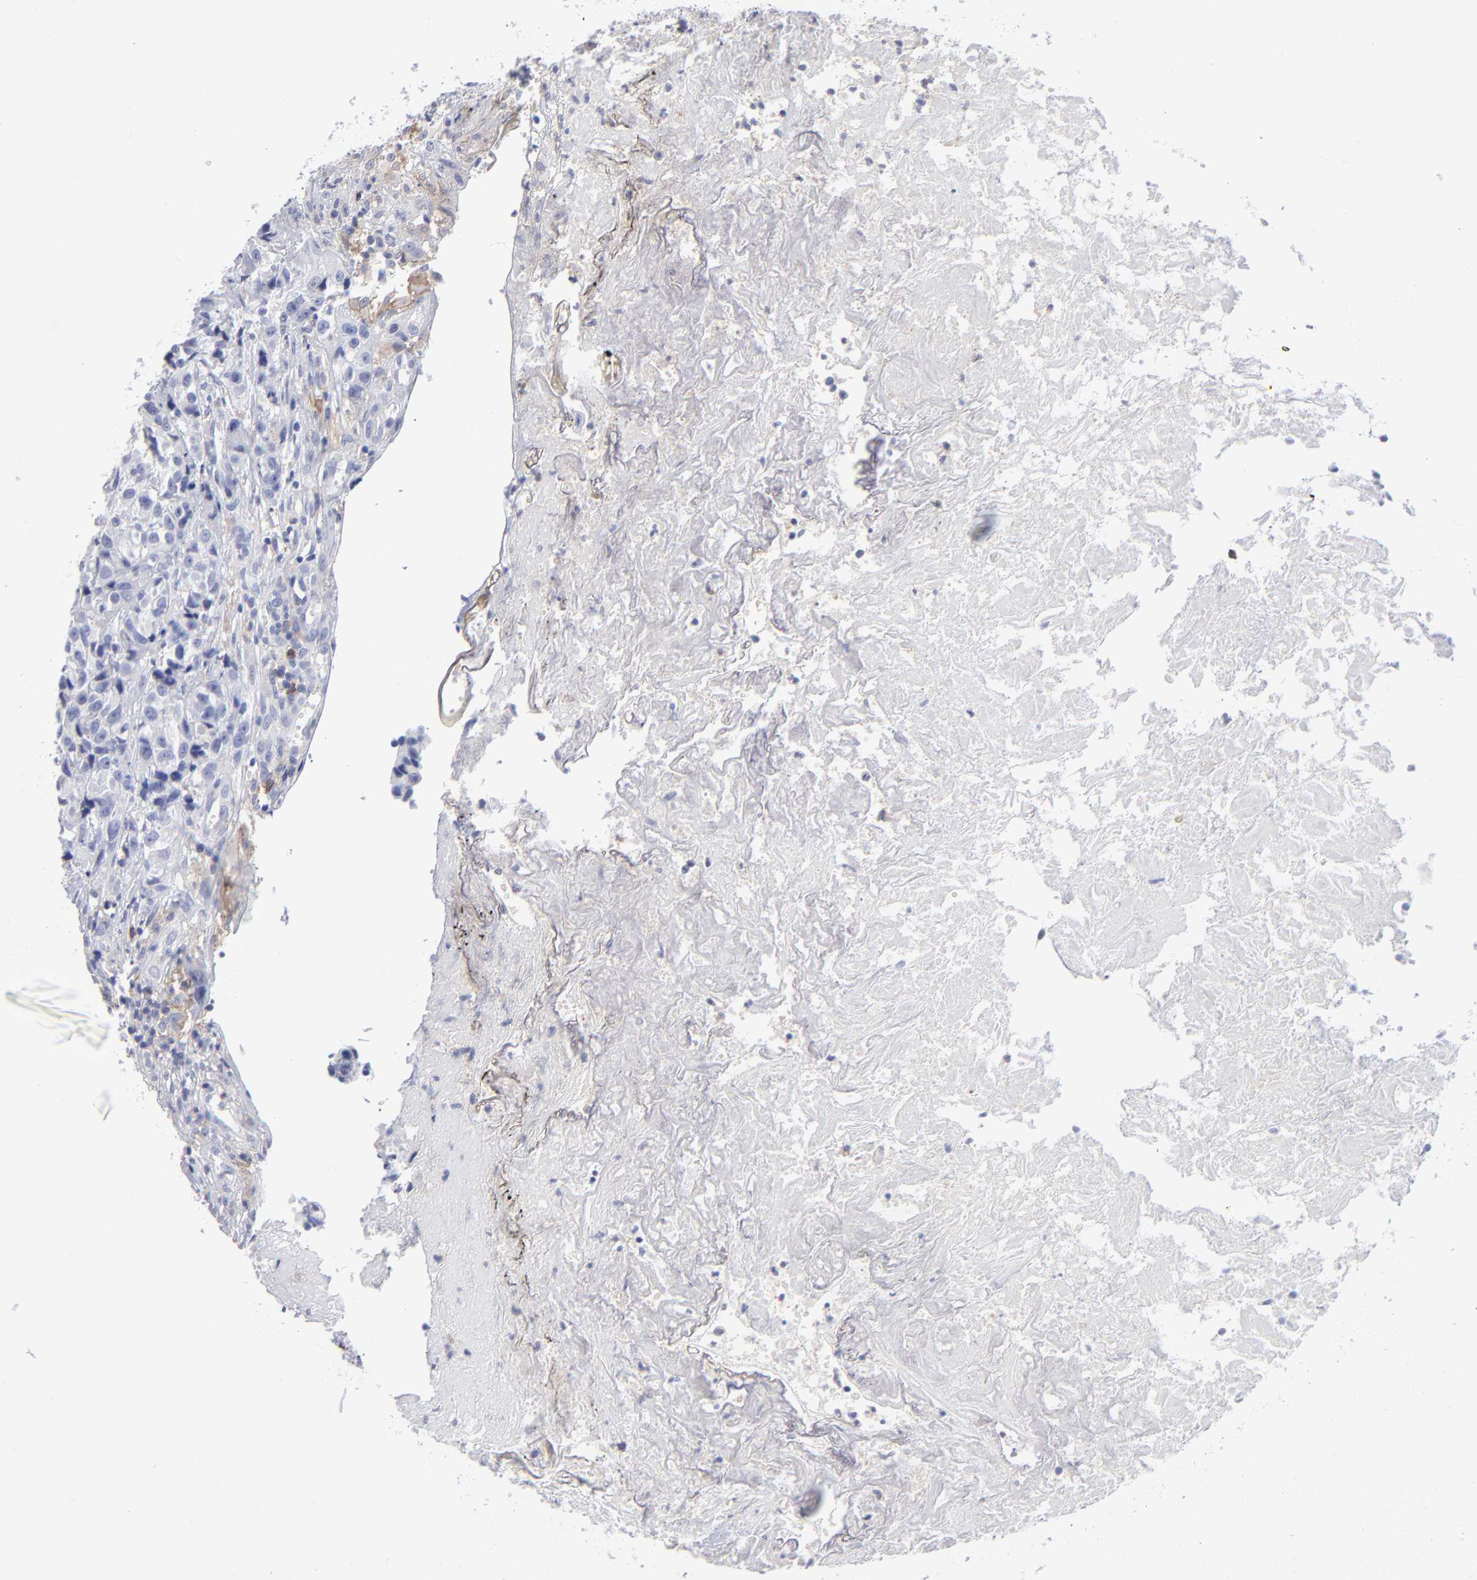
{"staining": {"intensity": "negative", "quantity": "none", "location": "none"}, "tissue": "urothelial cancer", "cell_type": "Tumor cells", "image_type": "cancer", "snomed": [{"axis": "morphology", "description": "Urothelial carcinoma, High grade"}, {"axis": "topography", "description": "Urinary bladder"}], "caption": "This is a micrograph of IHC staining of urothelial cancer, which shows no expression in tumor cells. Brightfield microscopy of IHC stained with DAB (brown) and hematoxylin (blue), captured at high magnification.", "gene": "LAT2", "patient": {"sex": "female", "age": 81}}